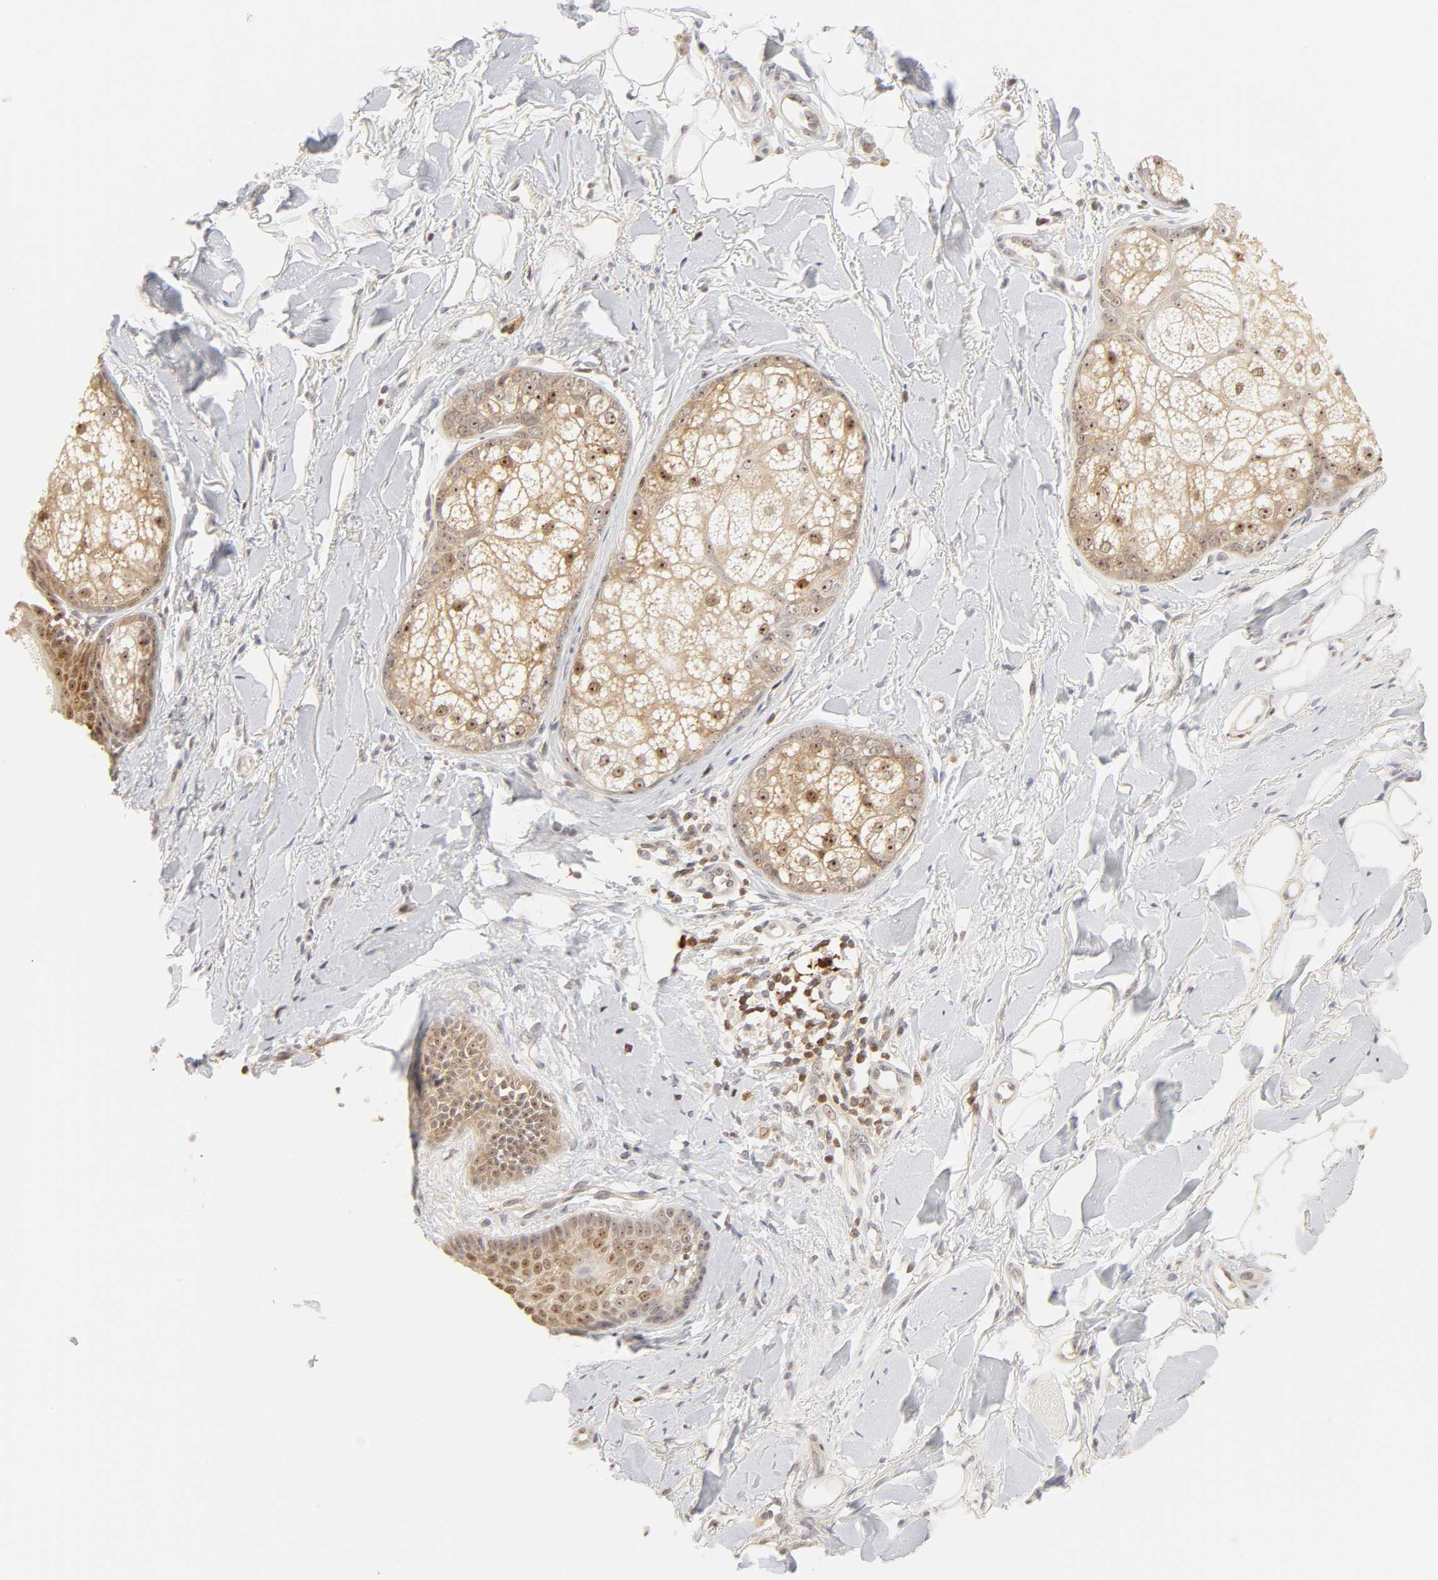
{"staining": {"intensity": "moderate", "quantity": "25%-75%", "location": "cytoplasmic/membranous,nuclear"}, "tissue": "skin cancer", "cell_type": "Tumor cells", "image_type": "cancer", "snomed": [{"axis": "morphology", "description": "Normal tissue, NOS"}, {"axis": "morphology", "description": "Basal cell carcinoma"}, {"axis": "topography", "description": "Skin"}], "caption": "Immunohistochemical staining of skin cancer displays medium levels of moderate cytoplasmic/membranous and nuclear protein expression in about 25%-75% of tumor cells. The staining was performed using DAB (3,3'-diaminobenzidine), with brown indicating positive protein expression. Nuclei are stained blue with hematoxylin.", "gene": "KIF2A", "patient": {"sex": "female", "age": 69}}